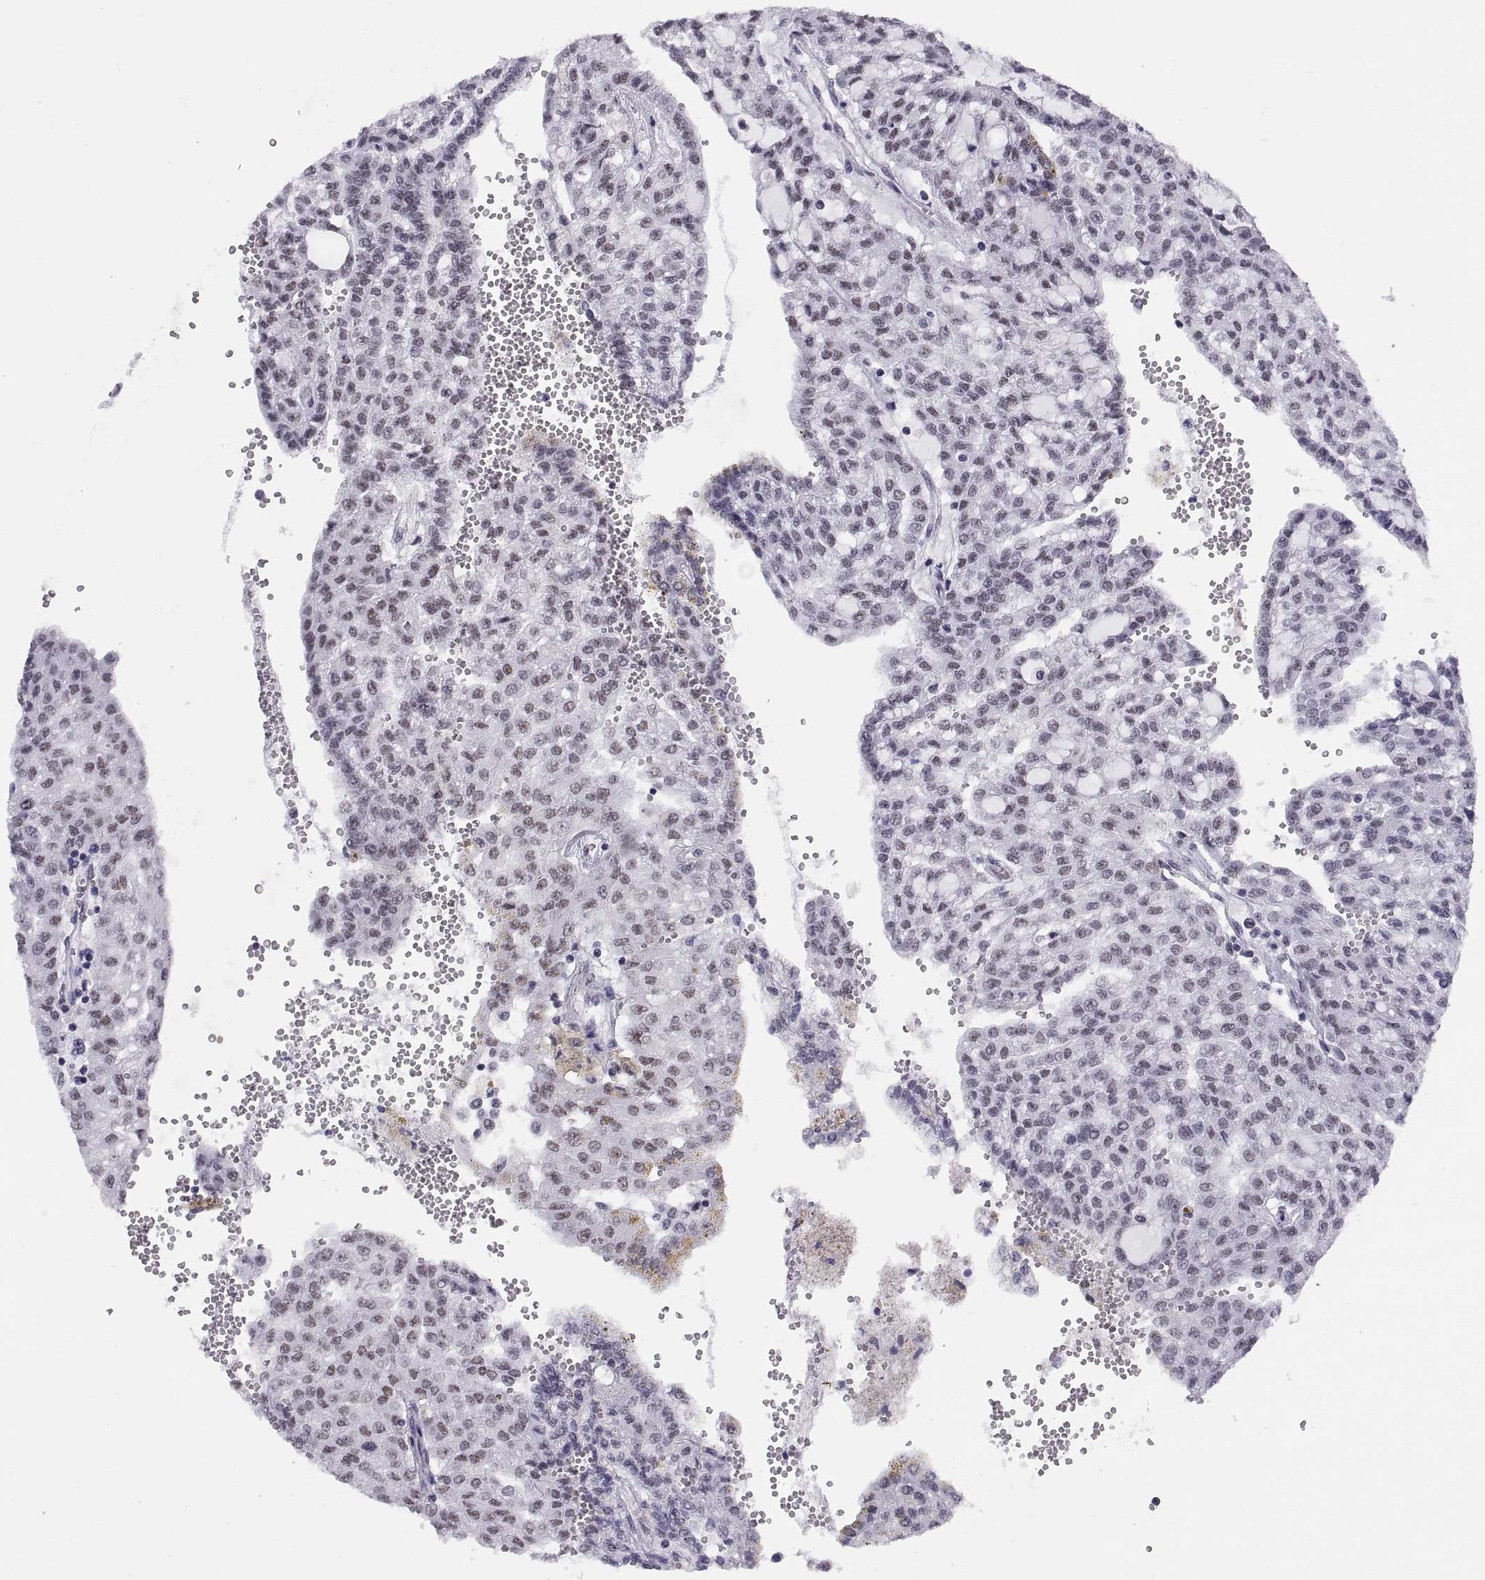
{"staining": {"intensity": "weak", "quantity": "25%-75%", "location": "nuclear"}, "tissue": "renal cancer", "cell_type": "Tumor cells", "image_type": "cancer", "snomed": [{"axis": "morphology", "description": "Adenocarcinoma, NOS"}, {"axis": "topography", "description": "Kidney"}], "caption": "DAB (3,3'-diaminobenzidine) immunohistochemical staining of human renal adenocarcinoma reveals weak nuclear protein staining in about 25%-75% of tumor cells.", "gene": "NEUROD6", "patient": {"sex": "male", "age": 63}}